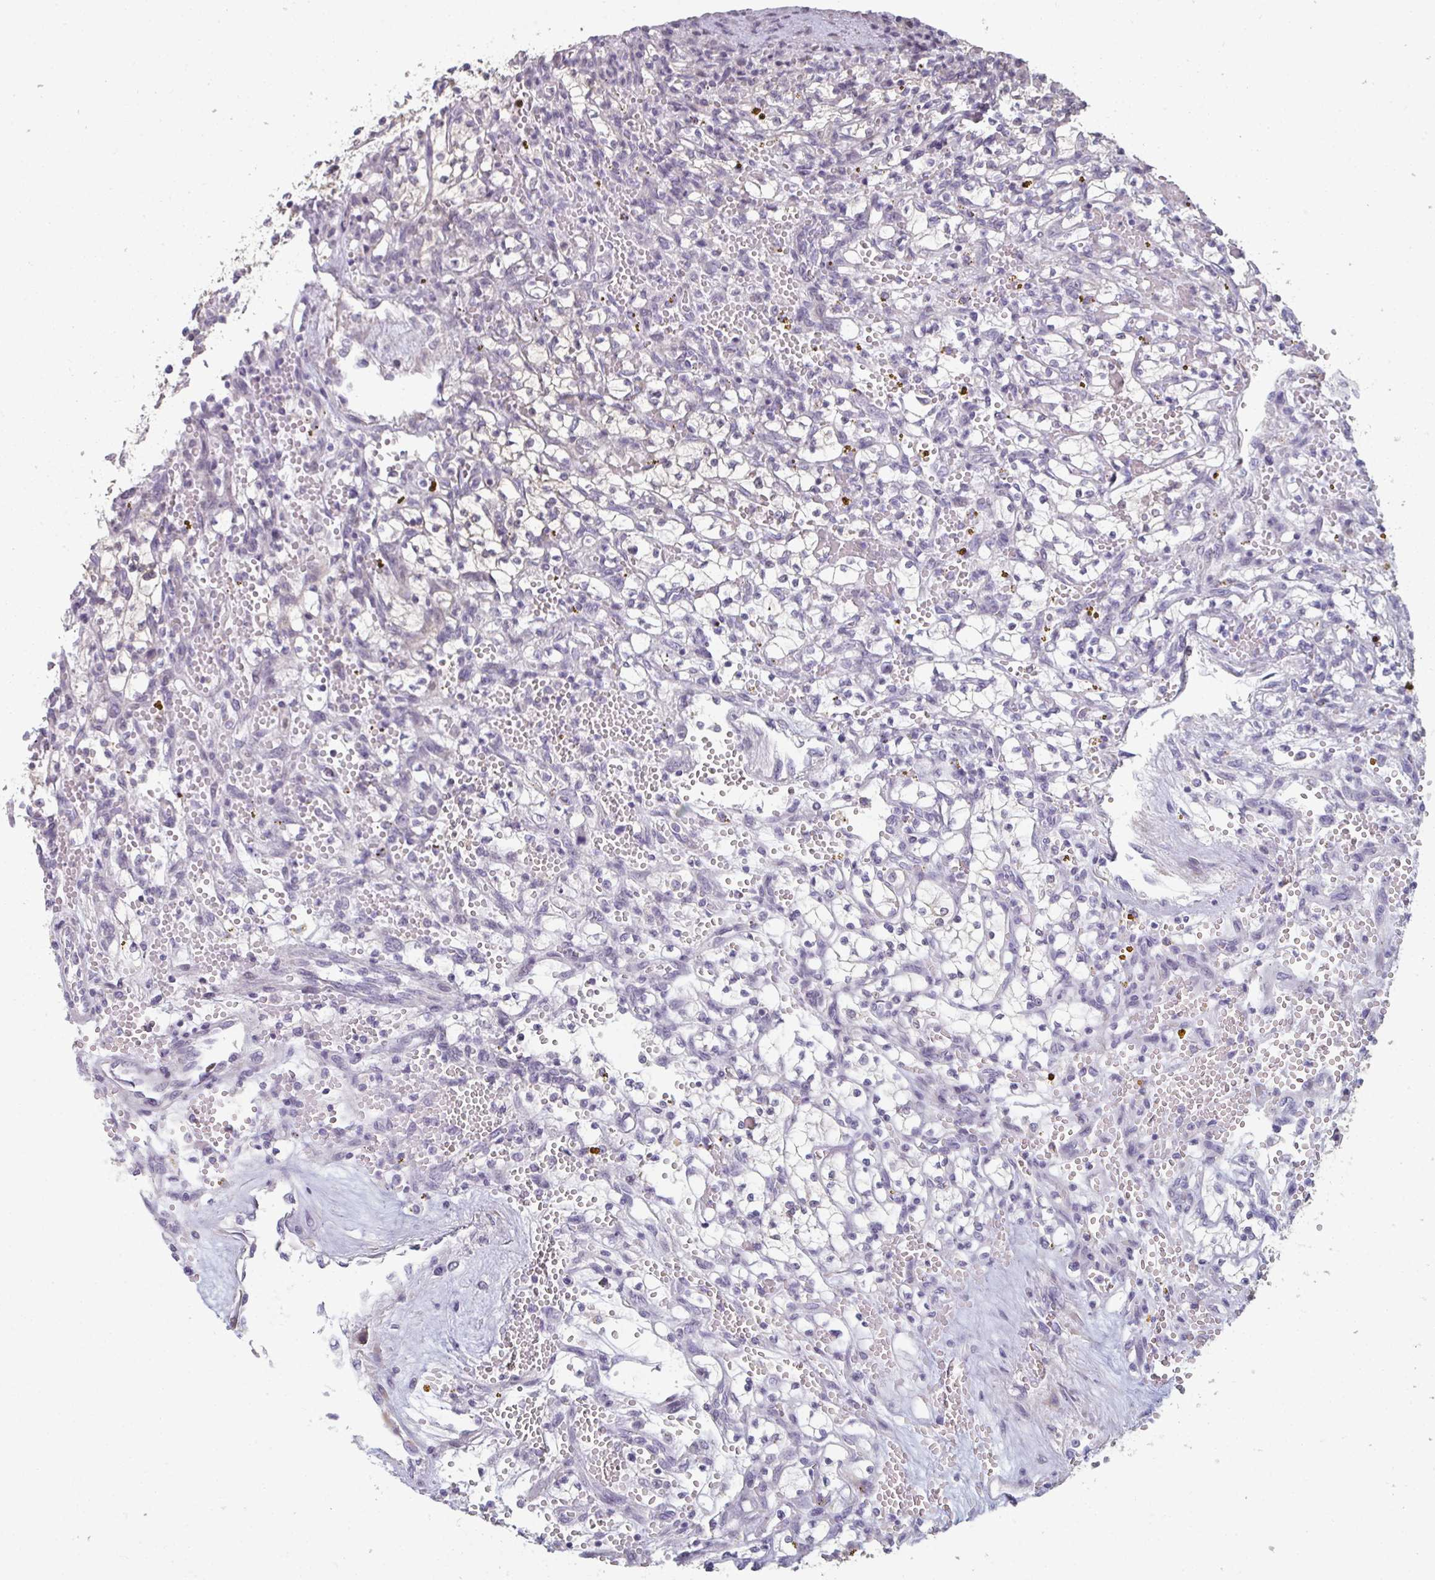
{"staining": {"intensity": "negative", "quantity": "none", "location": "none"}, "tissue": "renal cancer", "cell_type": "Tumor cells", "image_type": "cancer", "snomed": [{"axis": "morphology", "description": "Adenocarcinoma, NOS"}, {"axis": "topography", "description": "Kidney"}], "caption": "A micrograph of renal cancer stained for a protein shows no brown staining in tumor cells.", "gene": "A1CF", "patient": {"sex": "female", "age": 64}}